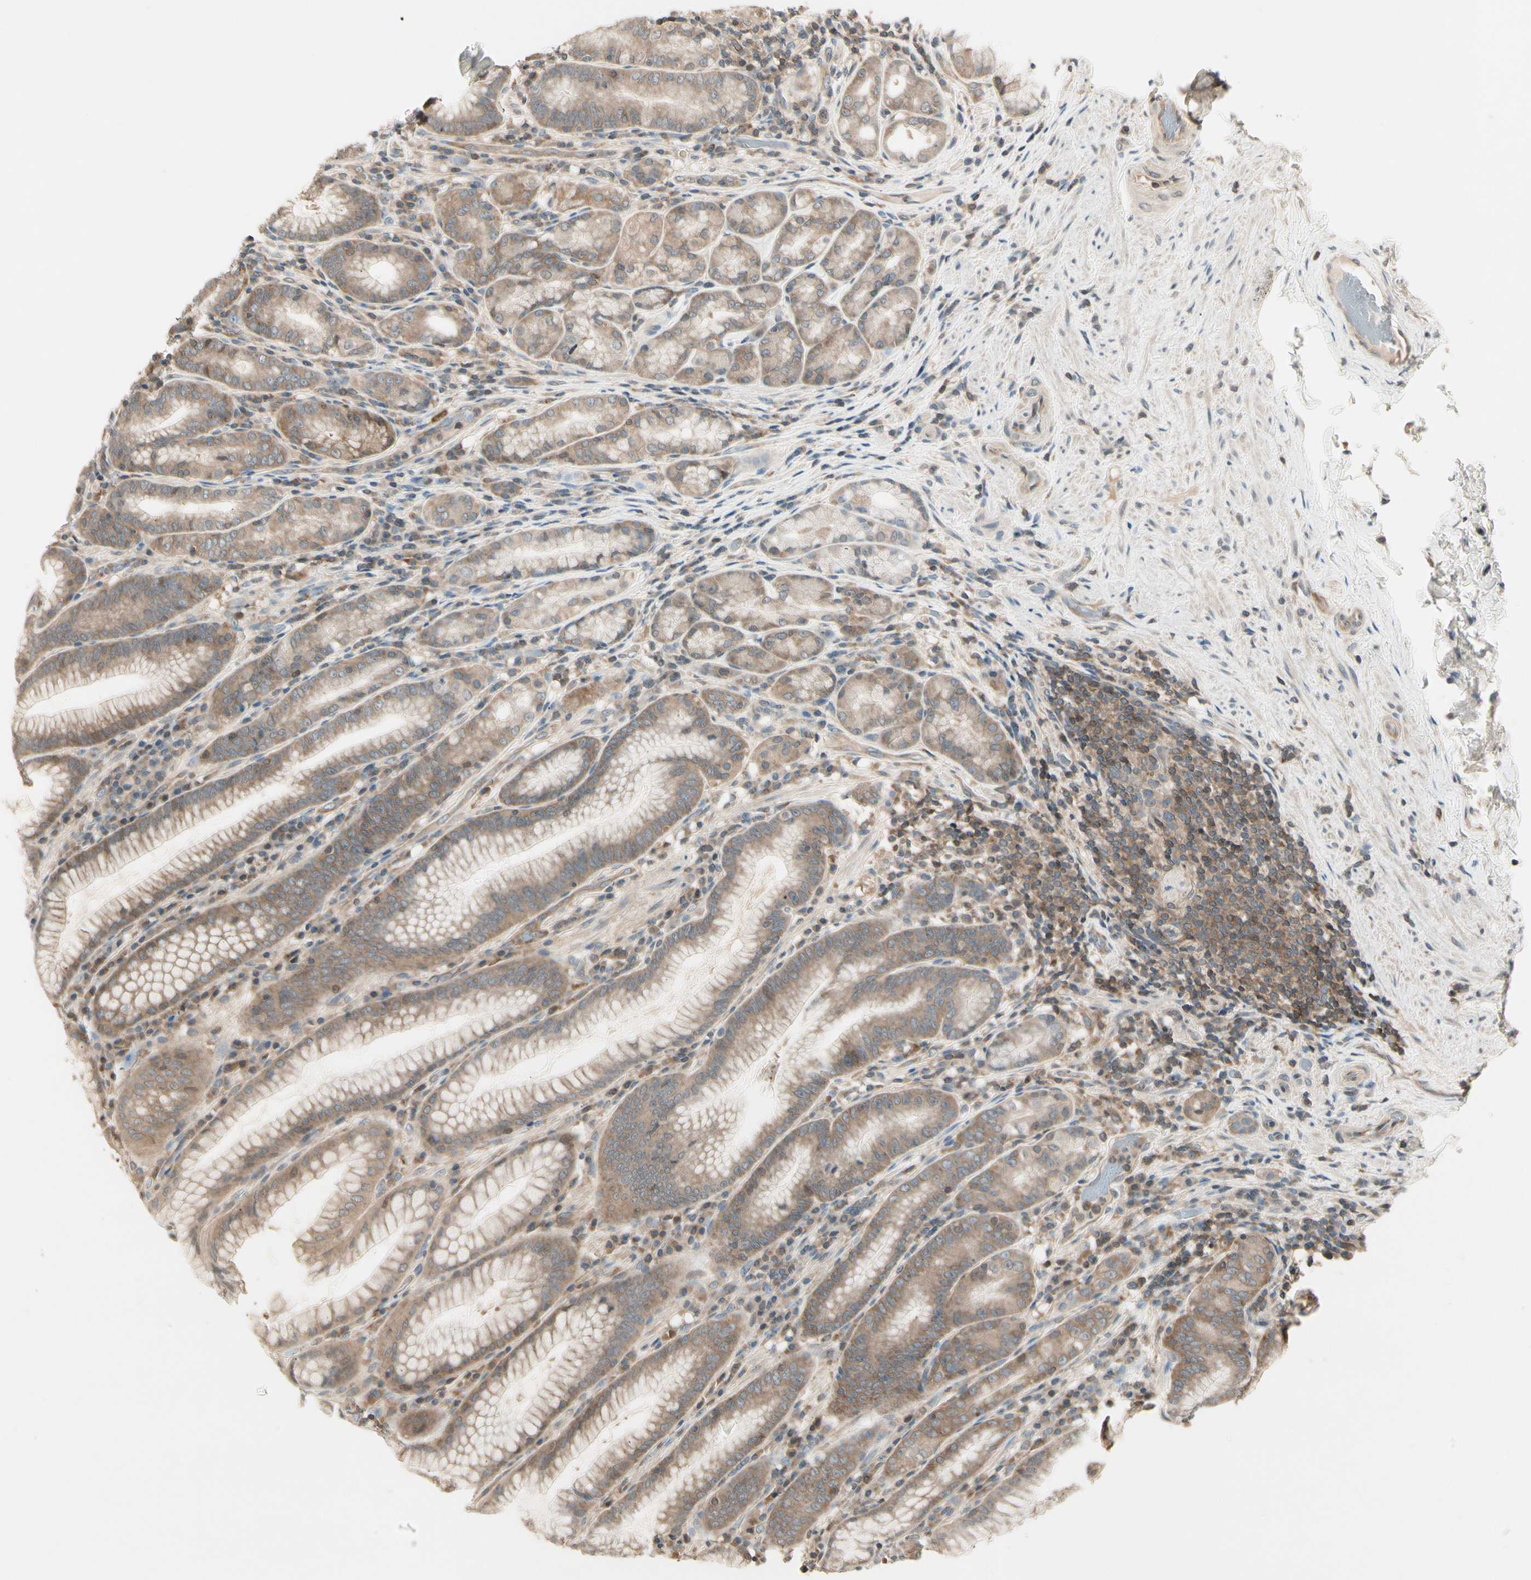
{"staining": {"intensity": "moderate", "quantity": "25%-75%", "location": "cytoplasmic/membranous"}, "tissue": "stomach", "cell_type": "Glandular cells", "image_type": "normal", "snomed": [{"axis": "morphology", "description": "Normal tissue, NOS"}, {"axis": "topography", "description": "Stomach, lower"}], "caption": "Immunohistochemical staining of unremarkable human stomach displays moderate cytoplasmic/membranous protein positivity in approximately 25%-75% of glandular cells. (IHC, brightfield microscopy, high magnification).", "gene": "OXSR1", "patient": {"sex": "female", "age": 76}}